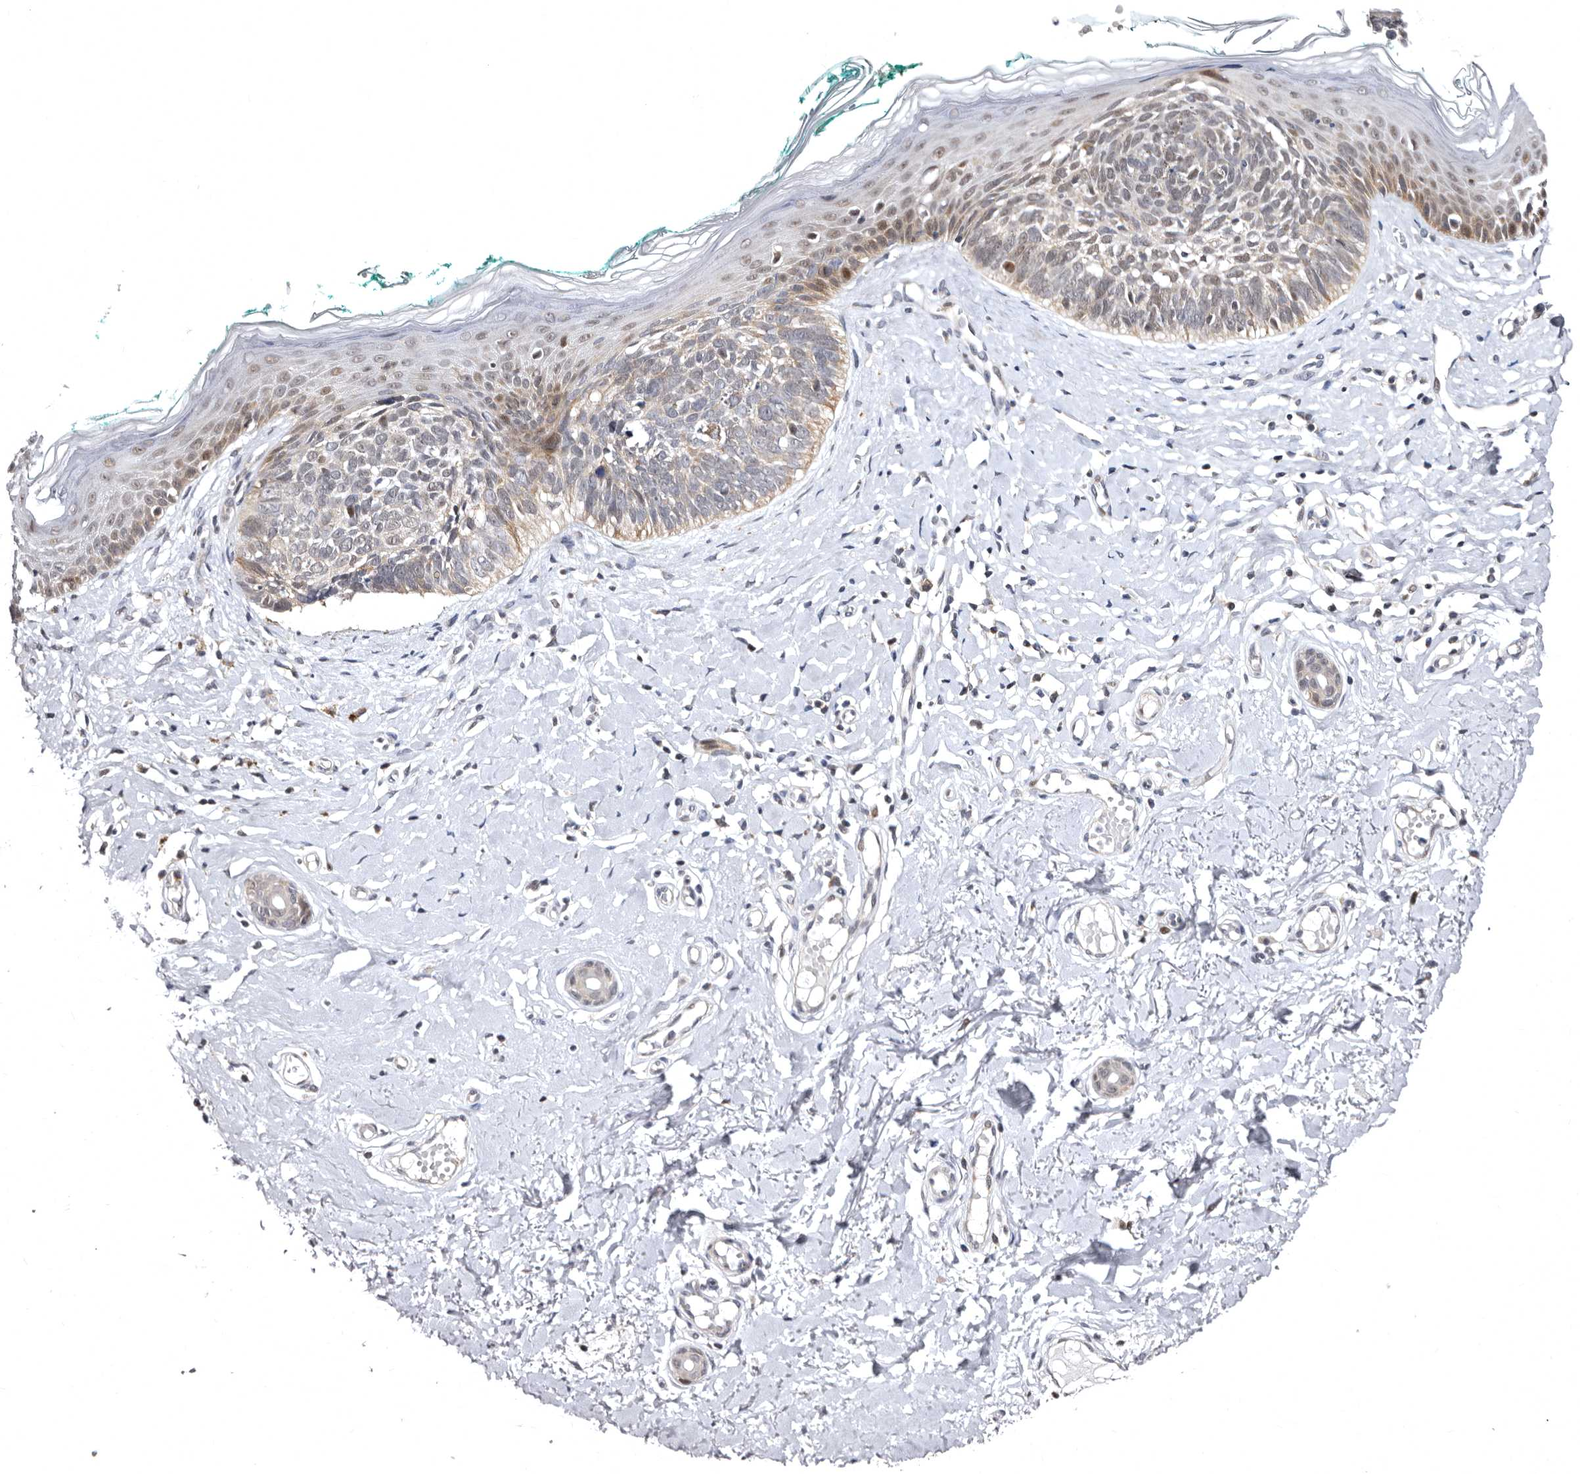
{"staining": {"intensity": "weak", "quantity": "<25%", "location": "cytoplasmic/membranous,nuclear"}, "tissue": "skin cancer", "cell_type": "Tumor cells", "image_type": "cancer", "snomed": [{"axis": "morphology", "description": "Basal cell carcinoma"}, {"axis": "topography", "description": "Skin"}], "caption": "Basal cell carcinoma (skin) was stained to show a protein in brown. There is no significant staining in tumor cells. The staining was performed using DAB to visualize the protein expression in brown, while the nuclei were stained in blue with hematoxylin (Magnification: 20x).", "gene": "PHF20L1", "patient": {"sex": "male", "age": 48}}